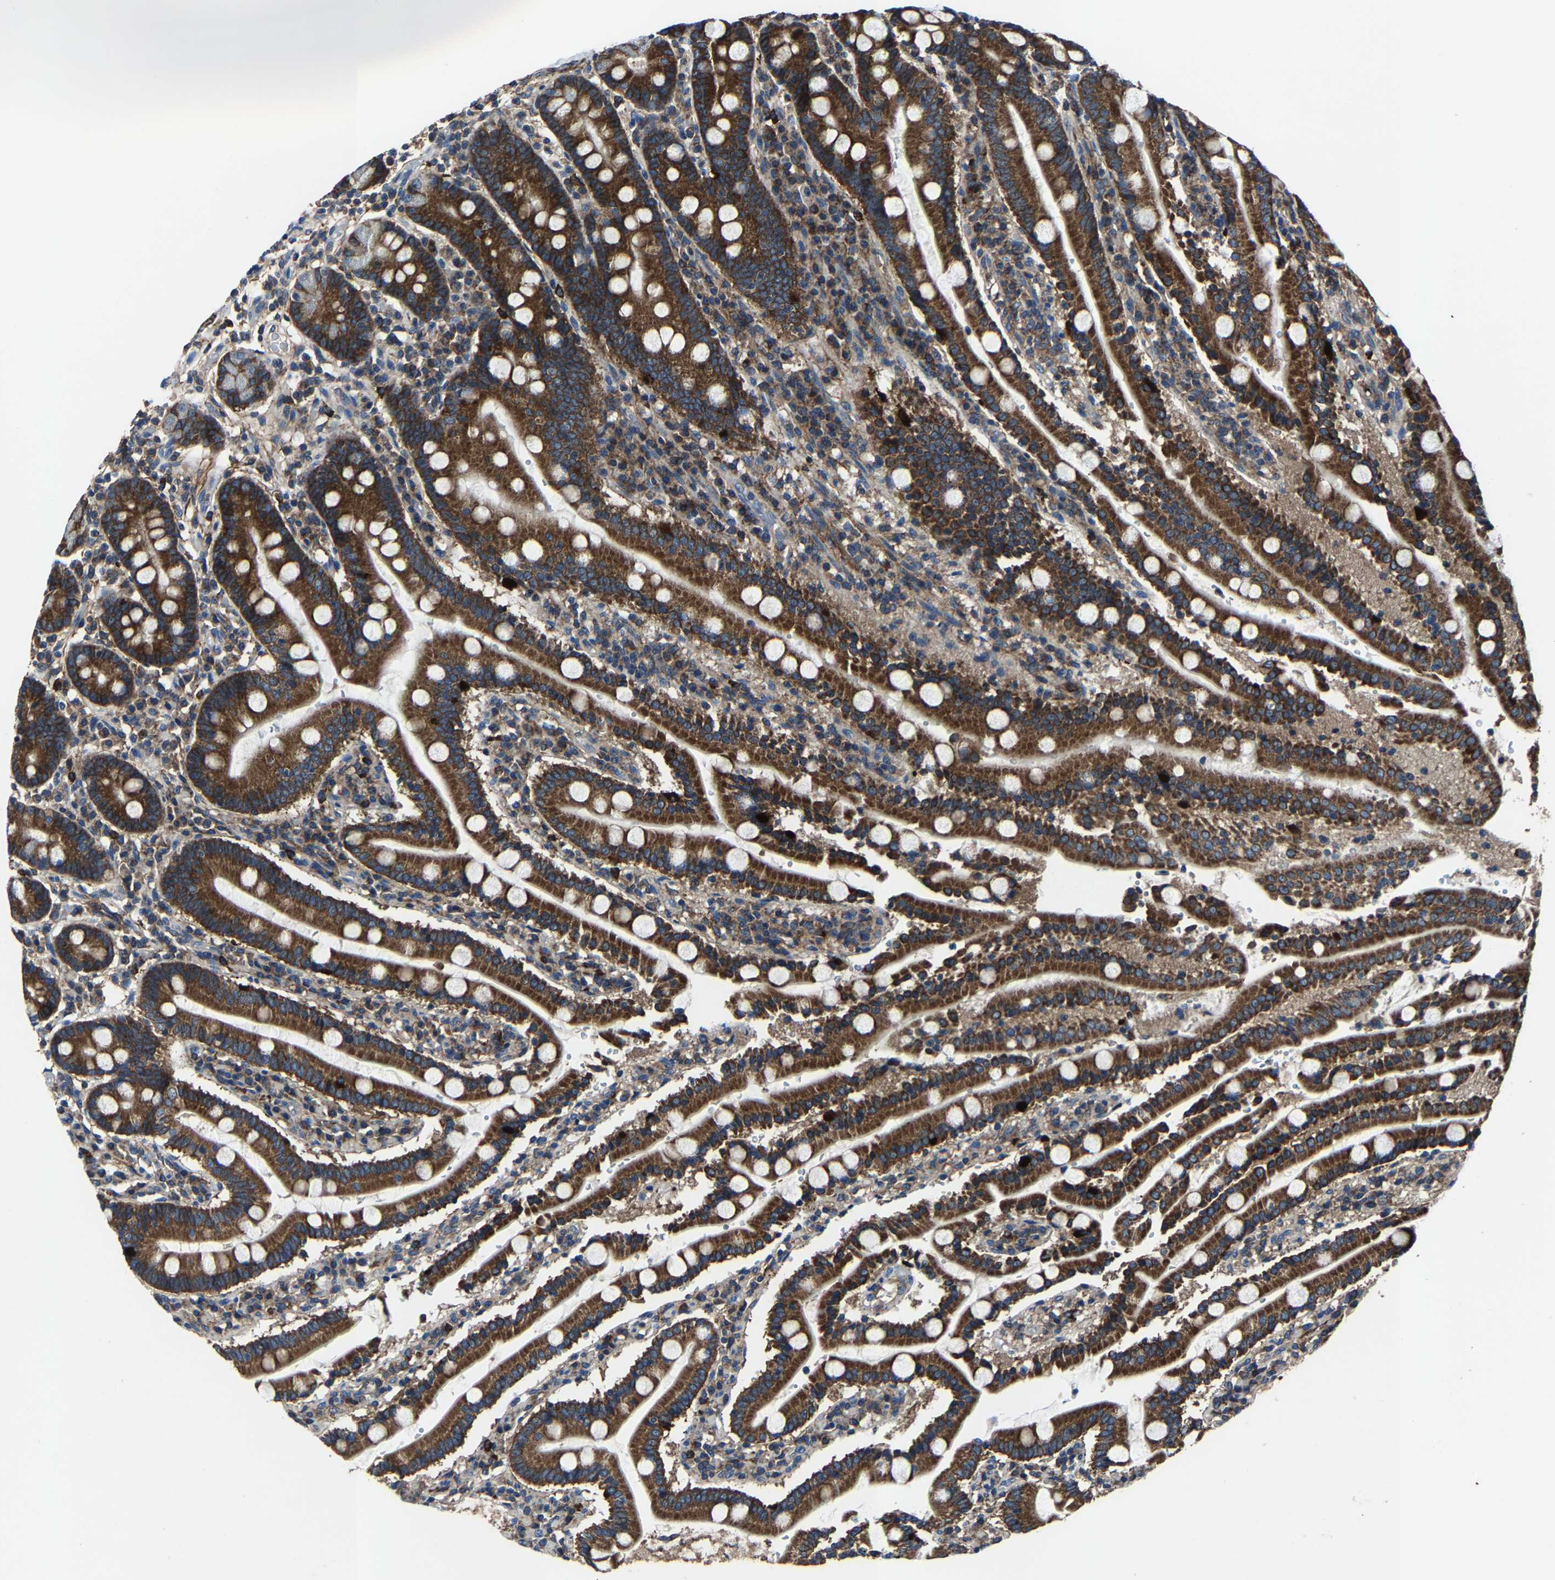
{"staining": {"intensity": "strong", "quantity": ">75%", "location": "cytoplasmic/membranous"}, "tissue": "duodenum", "cell_type": "Glandular cells", "image_type": "normal", "snomed": [{"axis": "morphology", "description": "Normal tissue, NOS"}, {"axis": "topography", "description": "Small intestine, NOS"}], "caption": "Protein expression analysis of benign duodenum displays strong cytoplasmic/membranous positivity in about >75% of glandular cells. (brown staining indicates protein expression, while blue staining denotes nuclei).", "gene": "KIAA1958", "patient": {"sex": "female", "age": 71}}